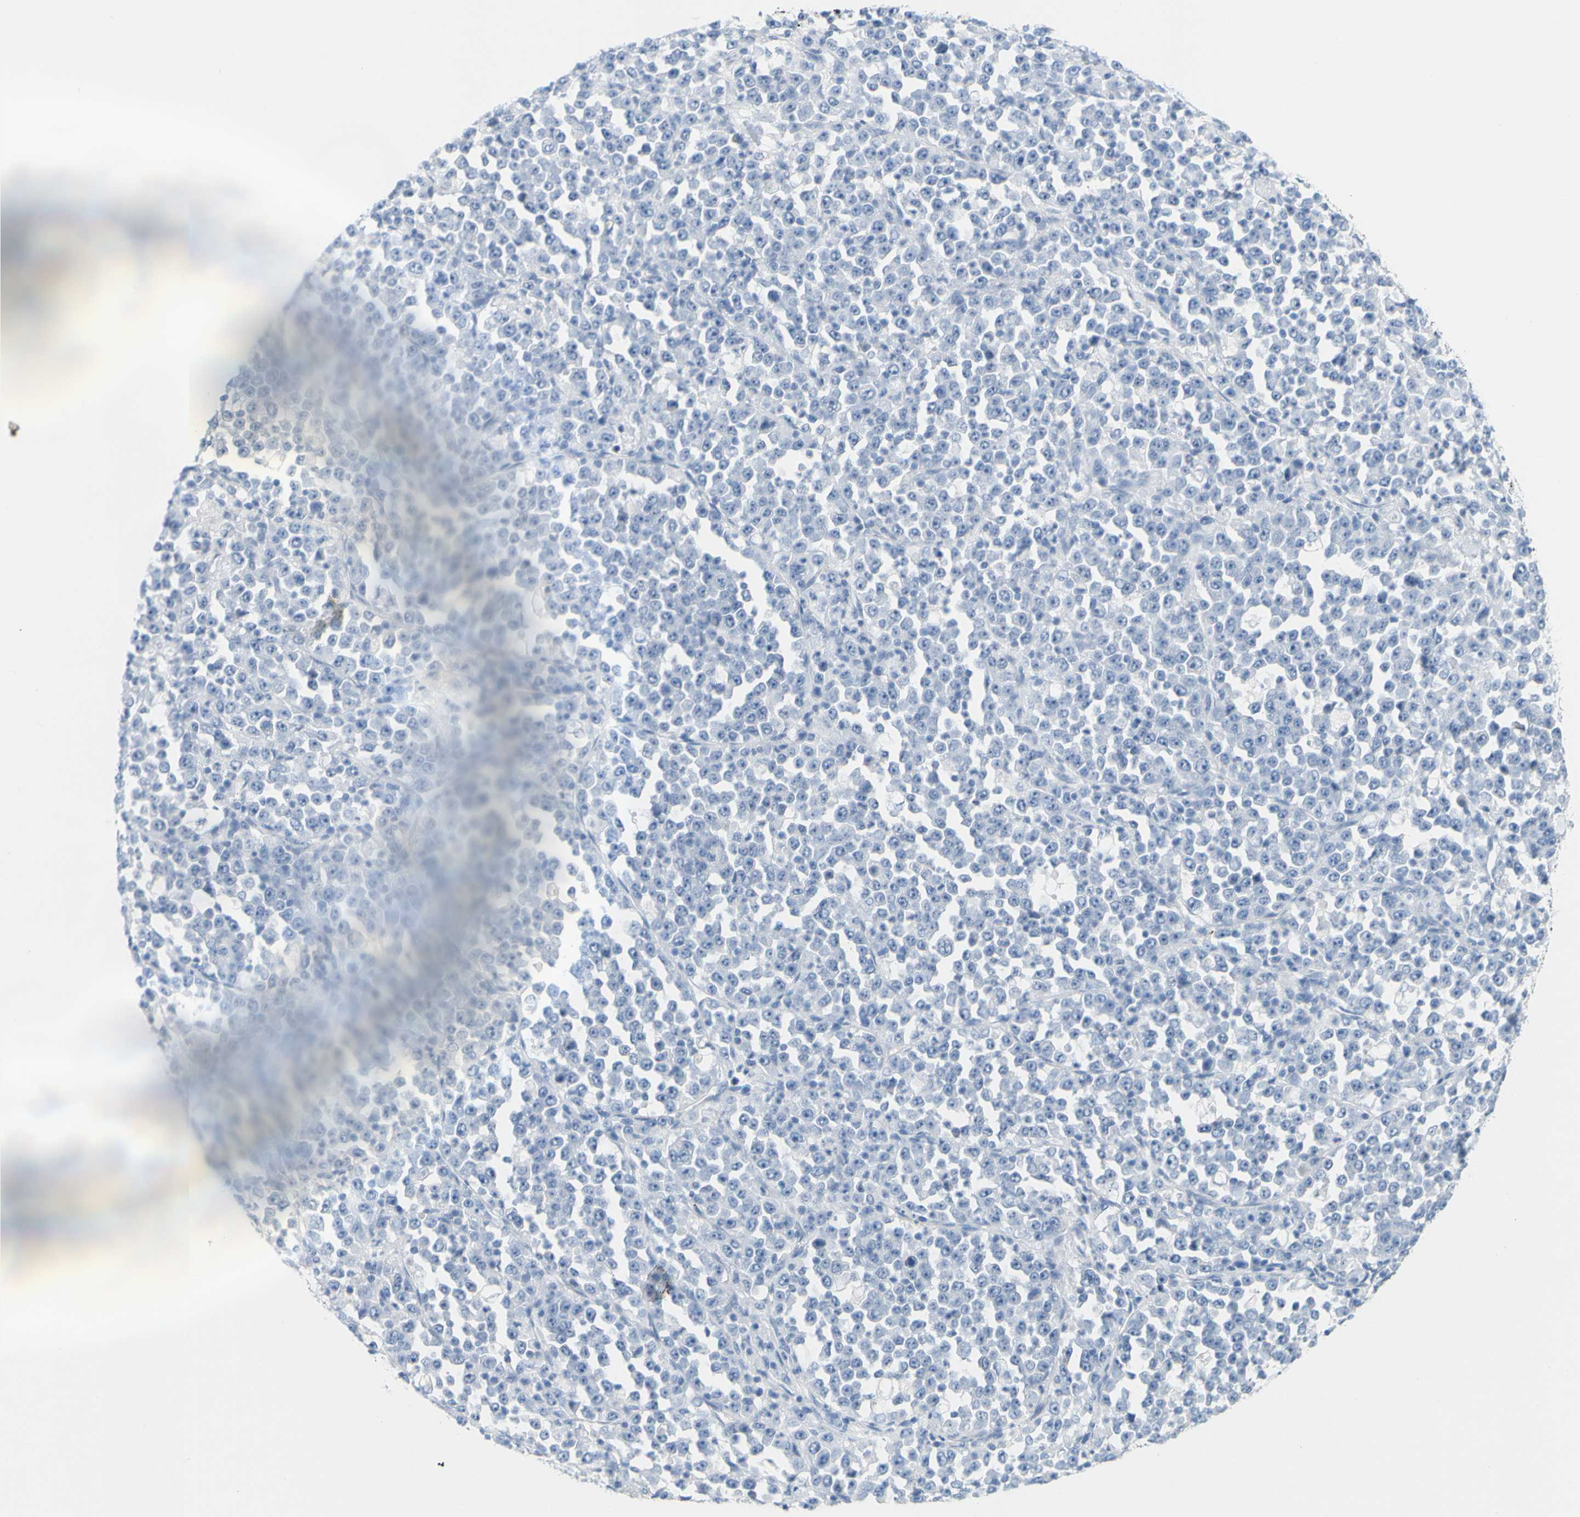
{"staining": {"intensity": "negative", "quantity": "none", "location": "none"}, "tissue": "stomach cancer", "cell_type": "Tumor cells", "image_type": "cancer", "snomed": [{"axis": "morphology", "description": "Normal tissue, NOS"}, {"axis": "morphology", "description": "Adenocarcinoma, NOS"}, {"axis": "topography", "description": "Stomach, upper"}, {"axis": "topography", "description": "Stomach"}], "caption": "Immunohistochemistry (IHC) of human stomach cancer demonstrates no staining in tumor cells.", "gene": "OPN1SW", "patient": {"sex": "male", "age": 59}}